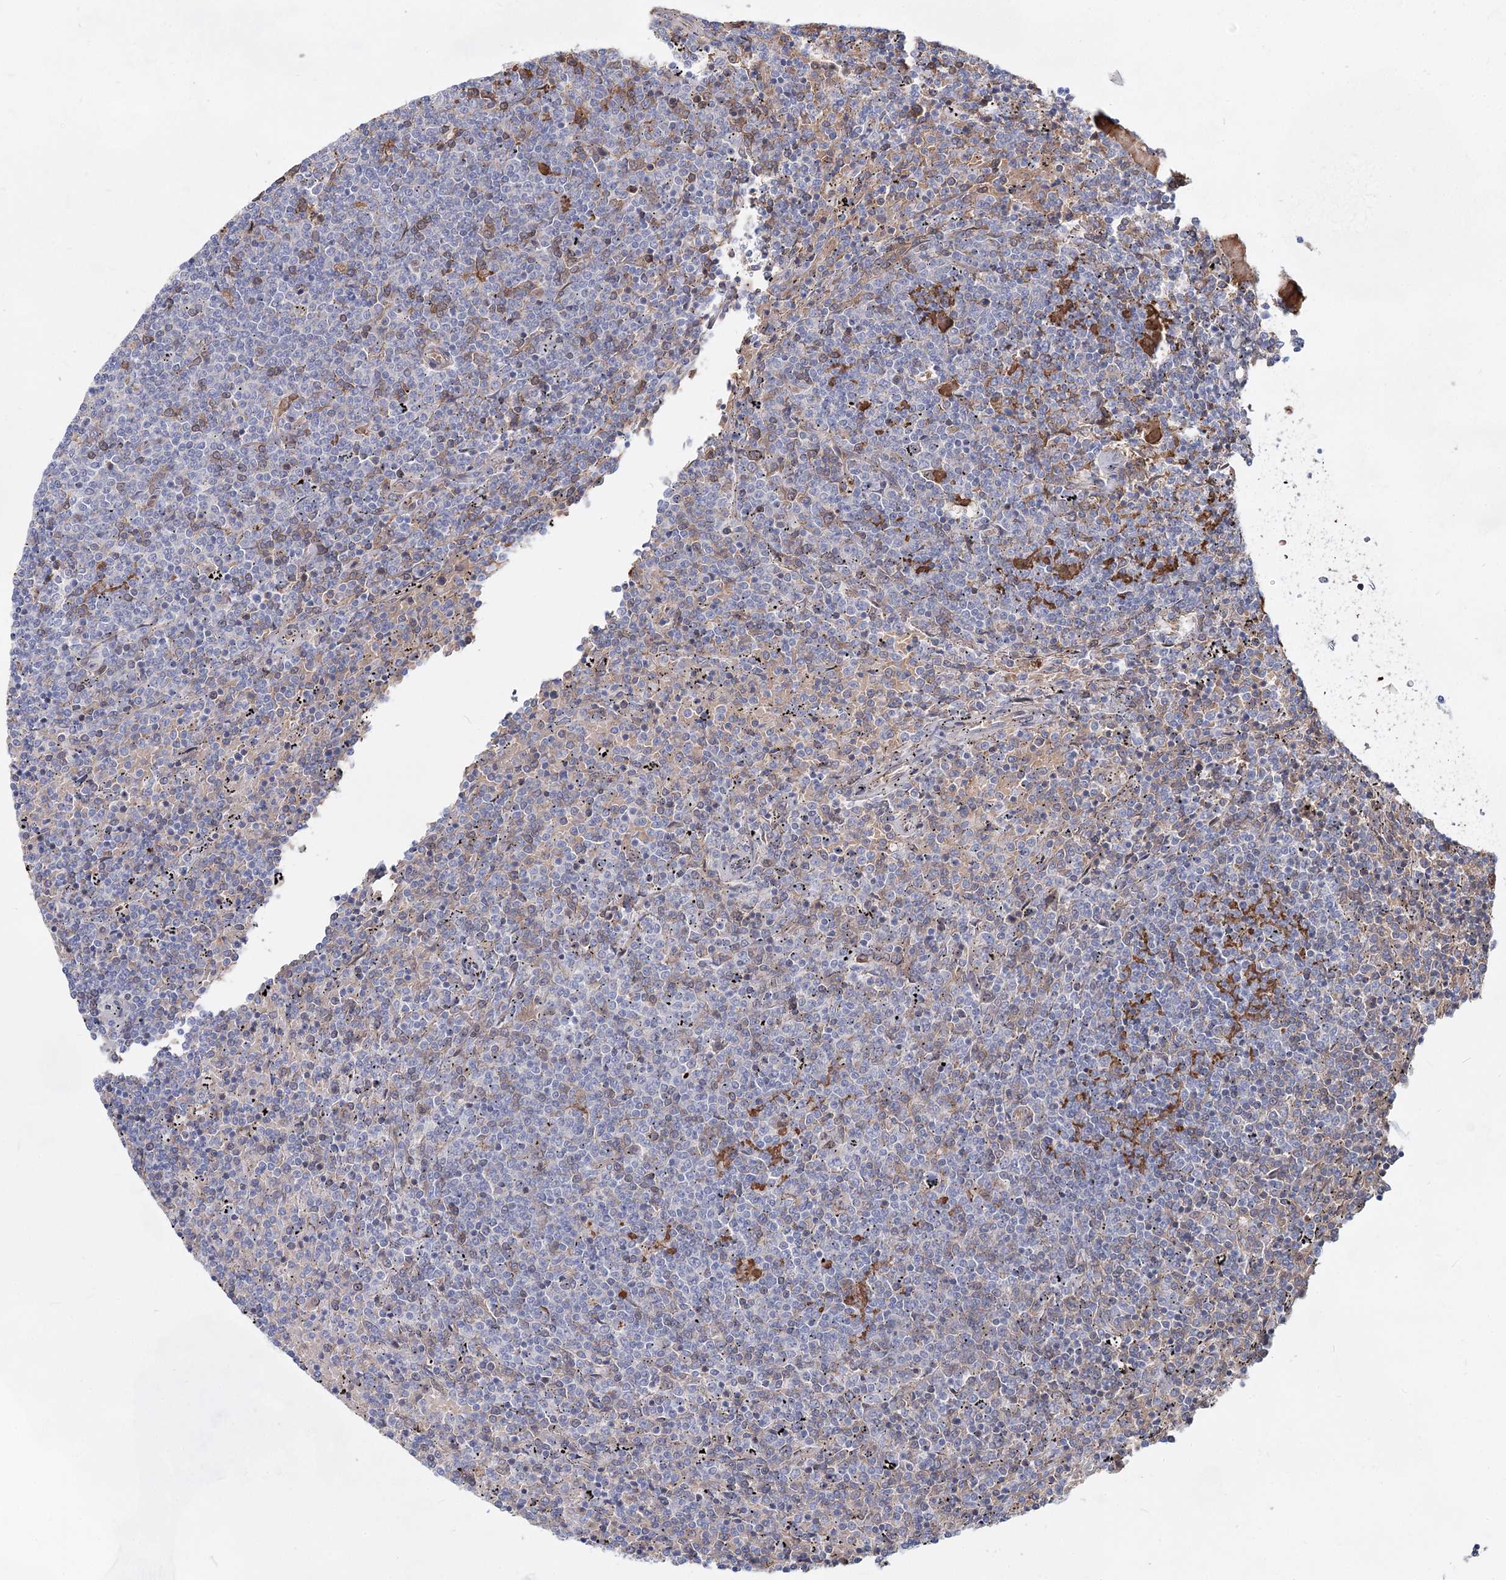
{"staining": {"intensity": "negative", "quantity": "none", "location": "none"}, "tissue": "lymphoma", "cell_type": "Tumor cells", "image_type": "cancer", "snomed": [{"axis": "morphology", "description": "Malignant lymphoma, non-Hodgkin's type, Low grade"}, {"axis": "topography", "description": "Spleen"}], "caption": "This is a micrograph of IHC staining of low-grade malignant lymphoma, non-Hodgkin's type, which shows no positivity in tumor cells.", "gene": "TASOR2", "patient": {"sex": "female", "age": 50}}